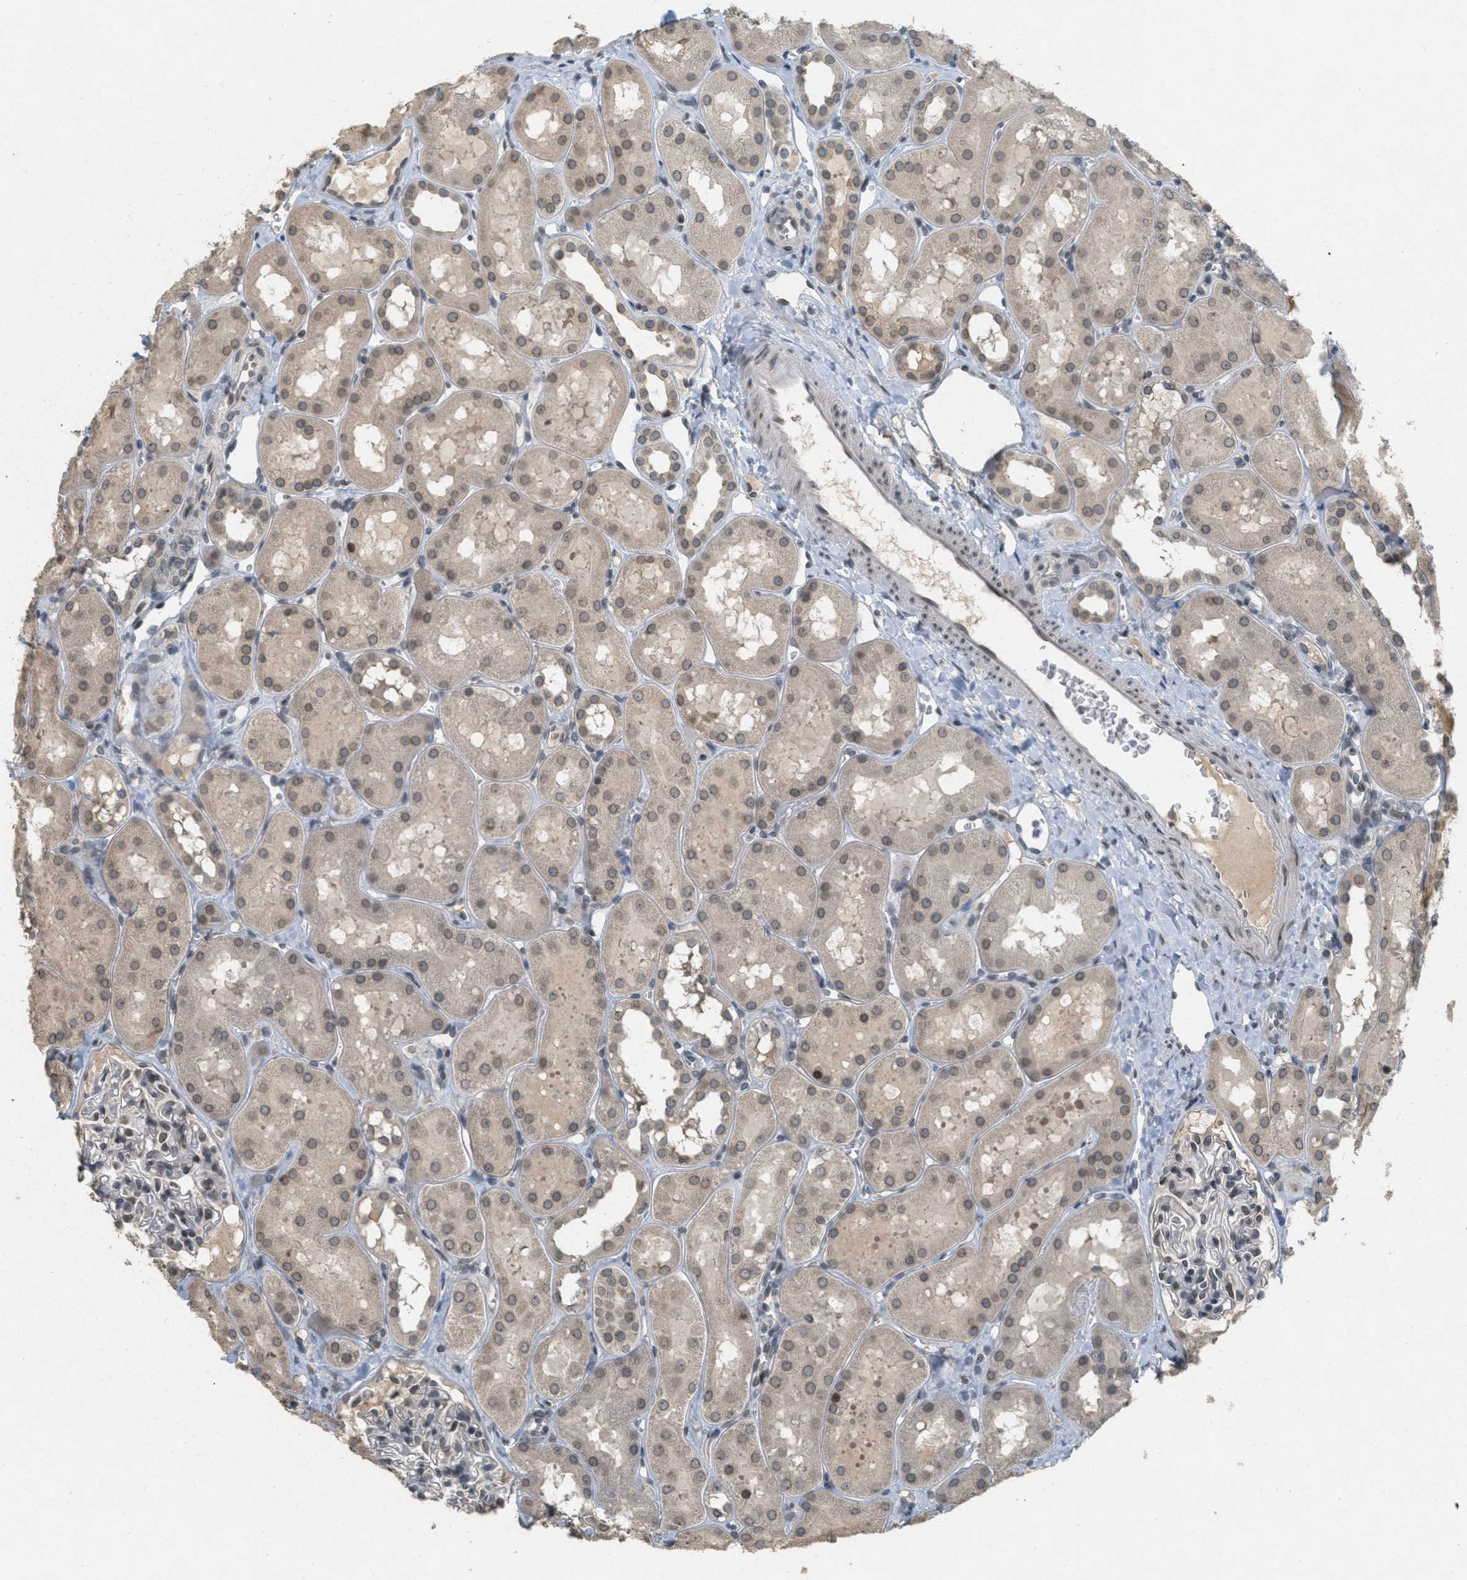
{"staining": {"intensity": "moderate", "quantity": "<25%", "location": "nuclear"}, "tissue": "kidney", "cell_type": "Cells in glomeruli", "image_type": "normal", "snomed": [{"axis": "morphology", "description": "Normal tissue, NOS"}, {"axis": "topography", "description": "Kidney"}, {"axis": "topography", "description": "Urinary bladder"}], "caption": "Kidney stained with a brown dye shows moderate nuclear positive expression in approximately <25% of cells in glomeruli.", "gene": "ABHD6", "patient": {"sex": "male", "age": 16}}